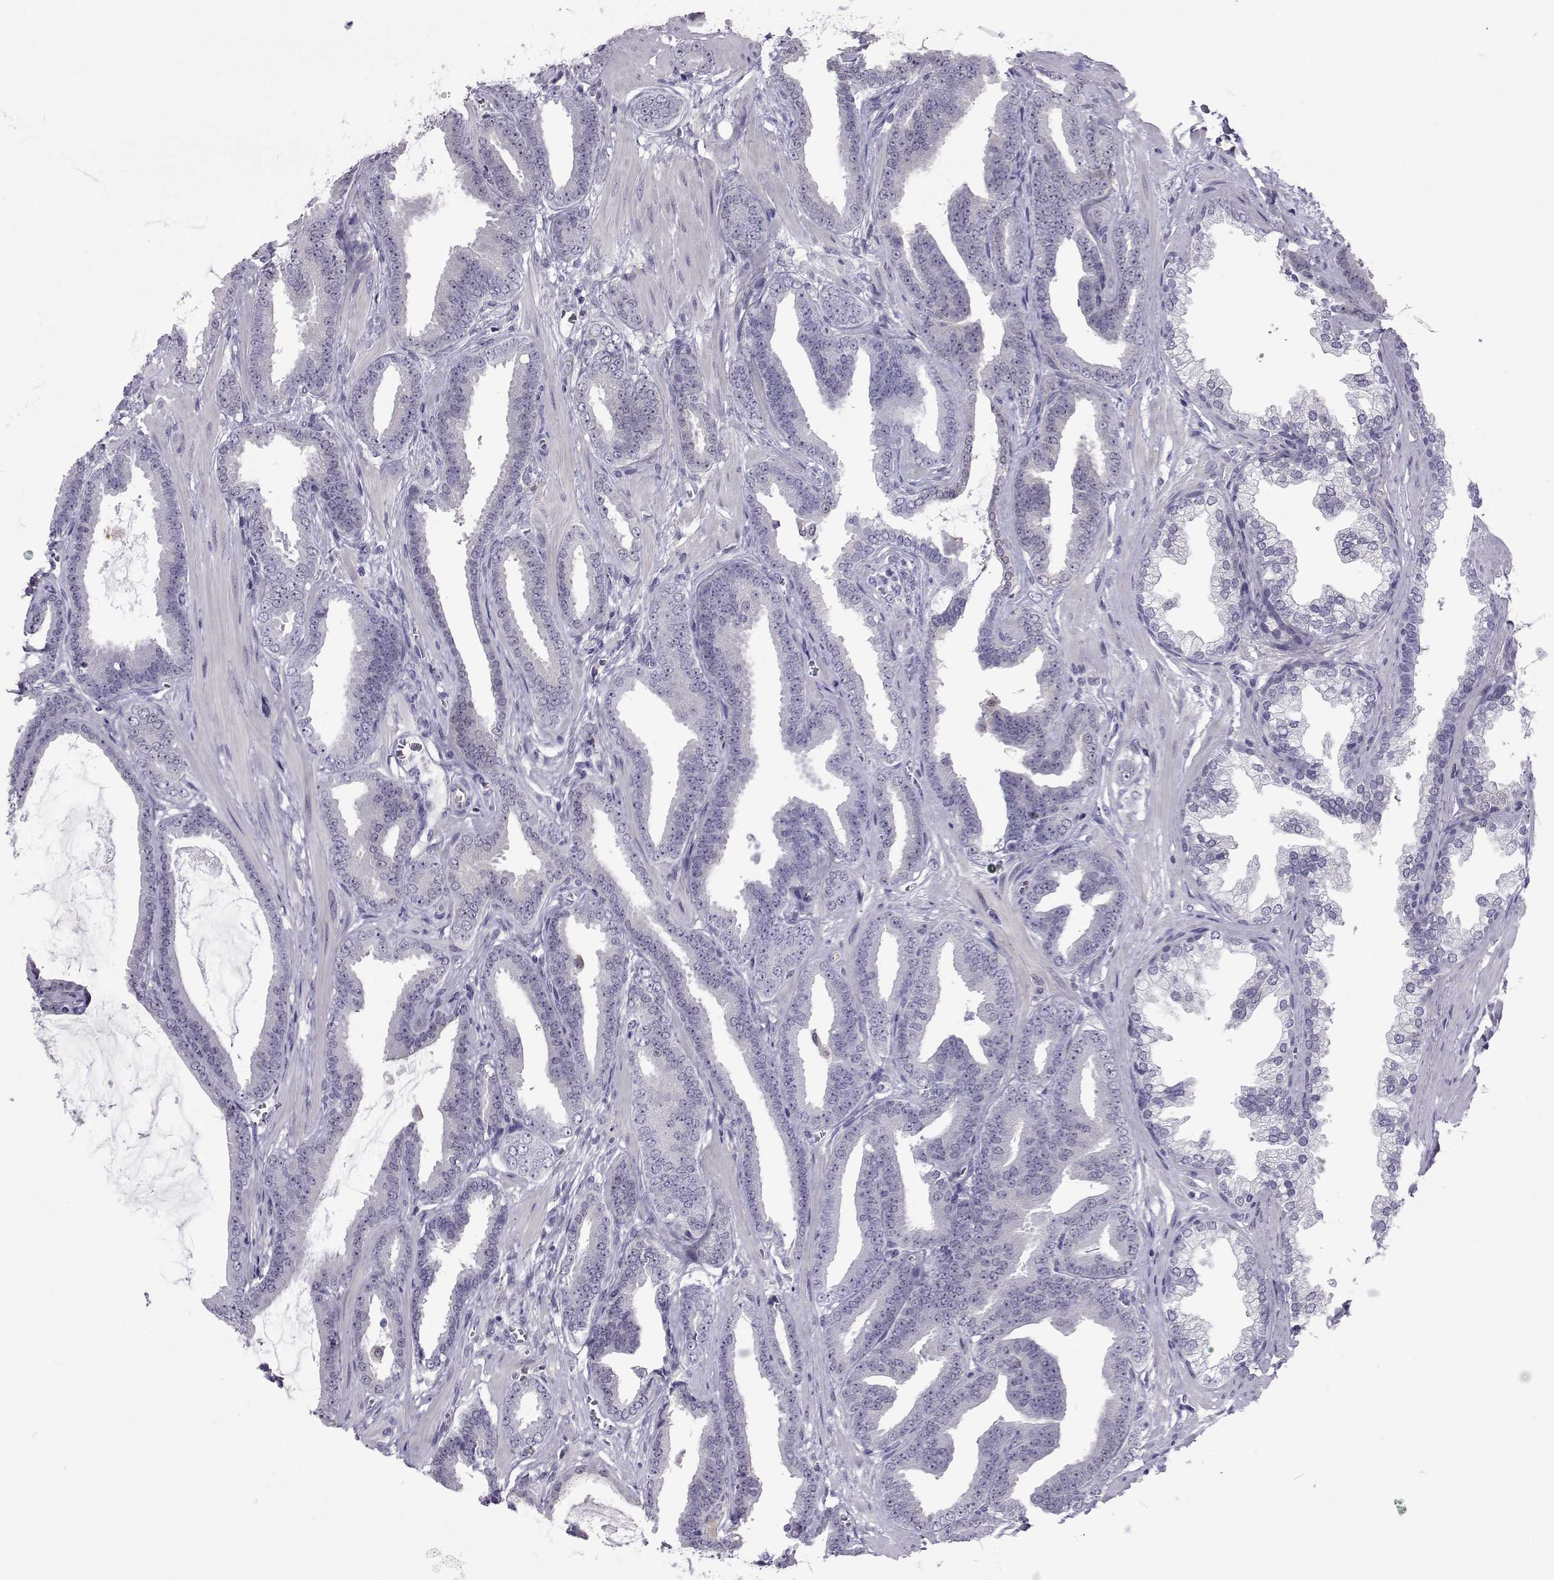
{"staining": {"intensity": "negative", "quantity": "none", "location": "none"}, "tissue": "prostate cancer", "cell_type": "Tumor cells", "image_type": "cancer", "snomed": [{"axis": "morphology", "description": "Adenocarcinoma, Low grade"}, {"axis": "topography", "description": "Prostate"}], "caption": "A high-resolution histopathology image shows IHC staining of prostate cancer (adenocarcinoma (low-grade)), which reveals no significant expression in tumor cells.", "gene": "GALM", "patient": {"sex": "male", "age": 63}}